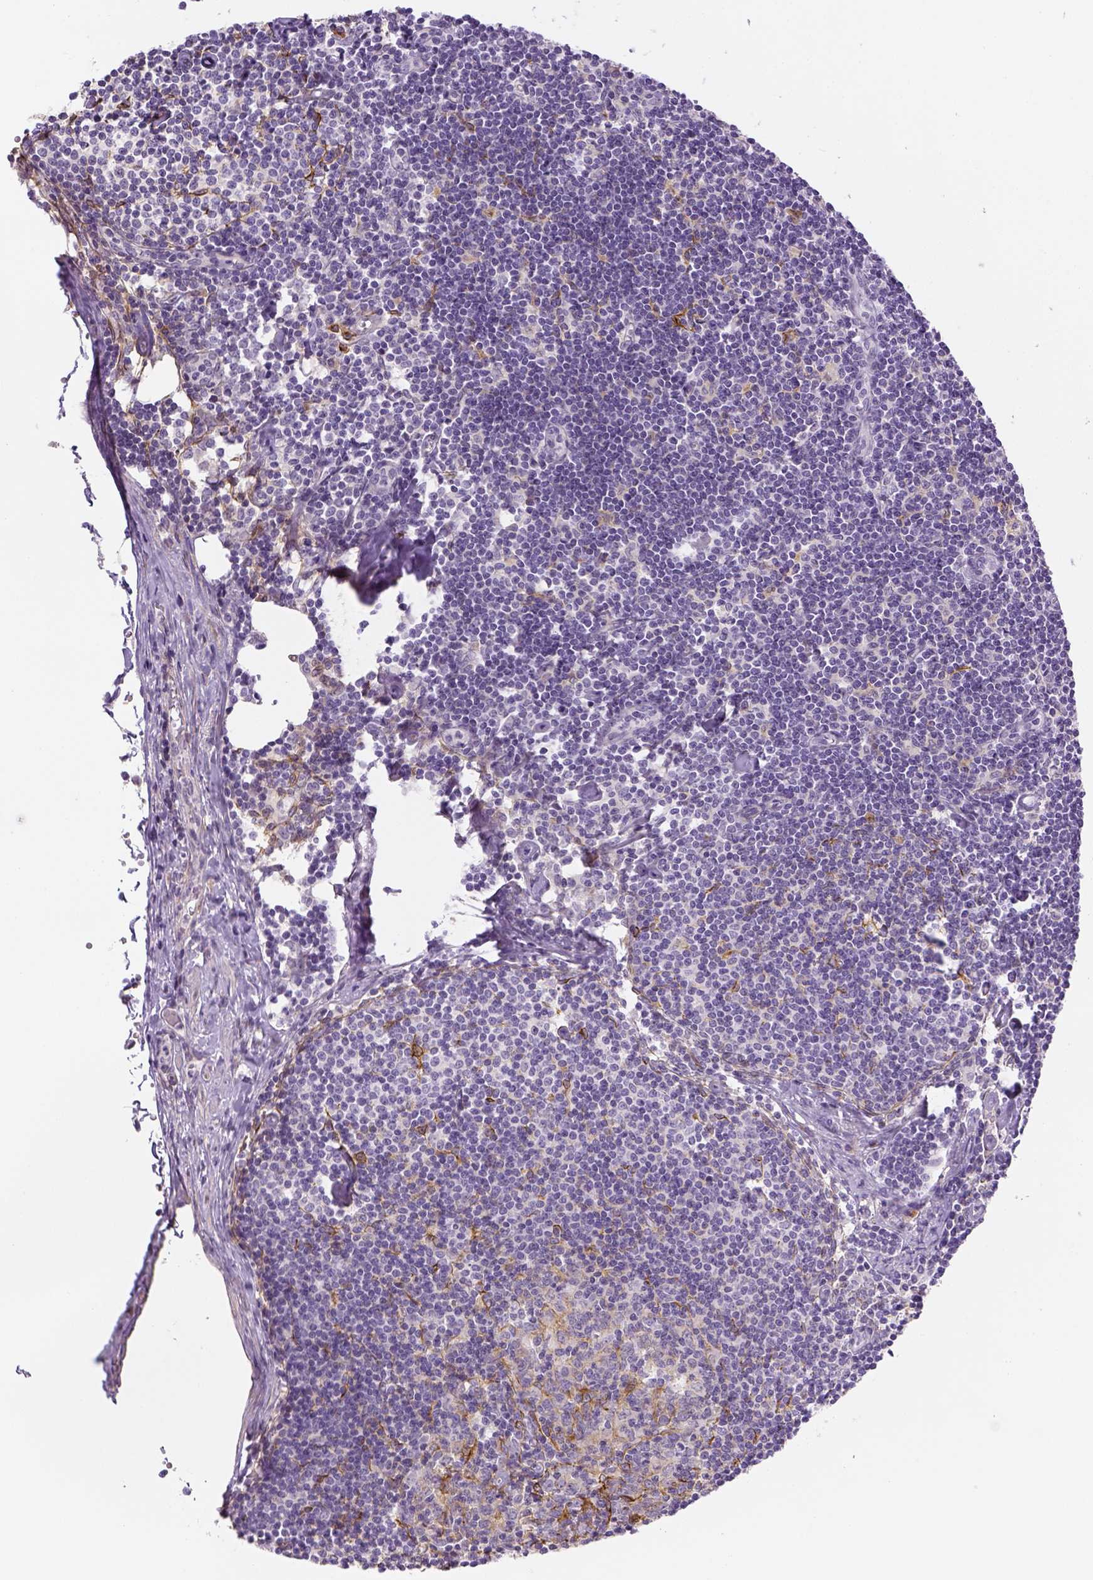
{"staining": {"intensity": "strong", "quantity": "<25%", "location": "cytoplasmic/membranous"}, "tissue": "lymph node", "cell_type": "Non-germinal center cells", "image_type": "normal", "snomed": [{"axis": "morphology", "description": "Normal tissue, NOS"}, {"axis": "topography", "description": "Lymph node"}], "caption": "This histopathology image displays immunohistochemistry staining of normal human lymph node, with medium strong cytoplasmic/membranous positivity in about <25% of non-germinal center cells.", "gene": "CACNB1", "patient": {"sex": "female", "age": 42}}